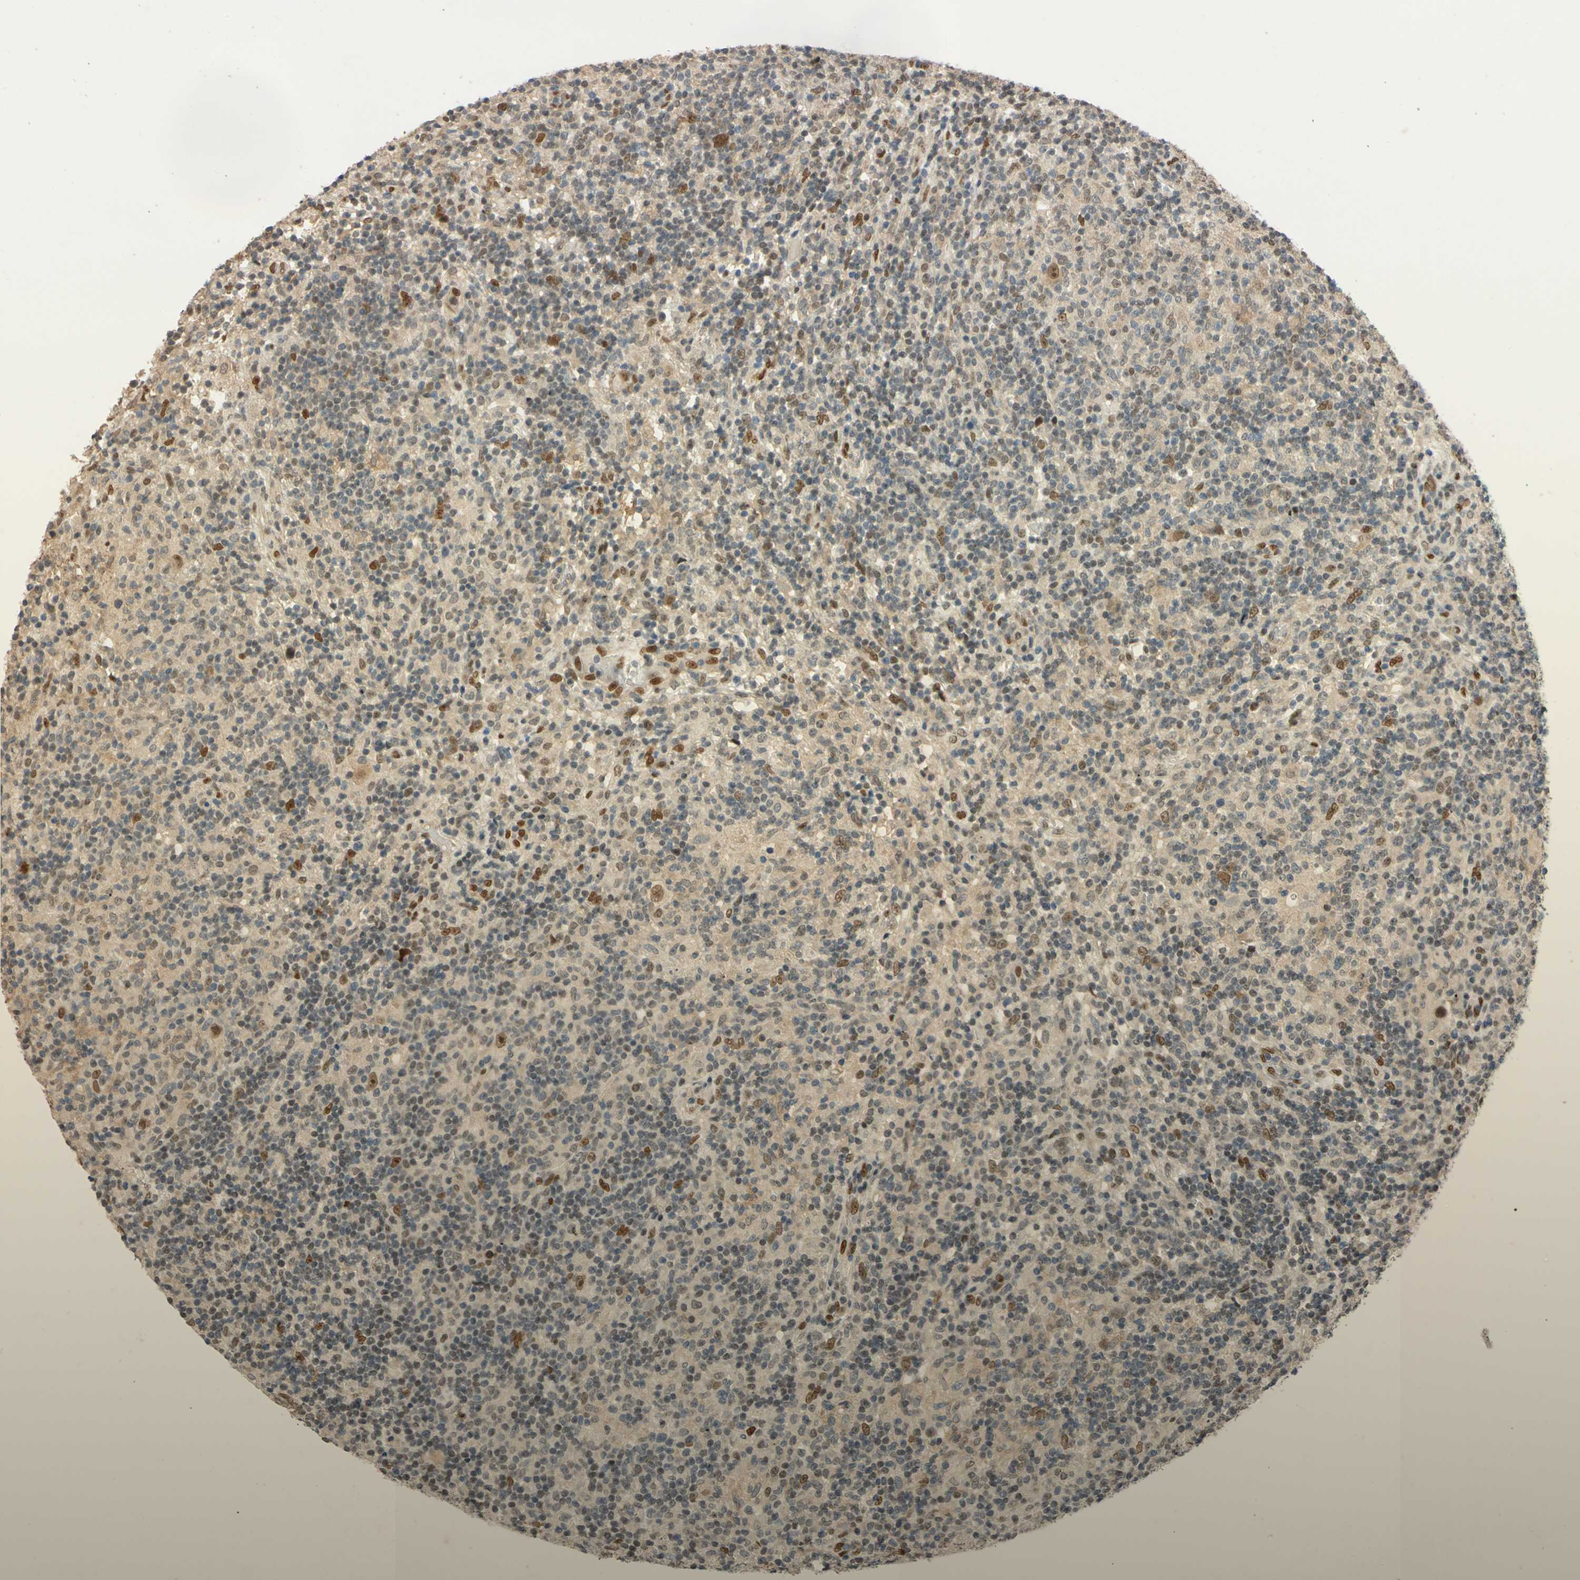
{"staining": {"intensity": "weak", "quantity": ">75%", "location": "cytoplasmic/membranous"}, "tissue": "lymphoma", "cell_type": "Tumor cells", "image_type": "cancer", "snomed": [{"axis": "morphology", "description": "Hodgkin's disease, NOS"}, {"axis": "topography", "description": "Lymph node"}], "caption": "A photomicrograph of Hodgkin's disease stained for a protein exhibits weak cytoplasmic/membranous brown staining in tumor cells.", "gene": "RIOX2", "patient": {"sex": "male", "age": 70}}